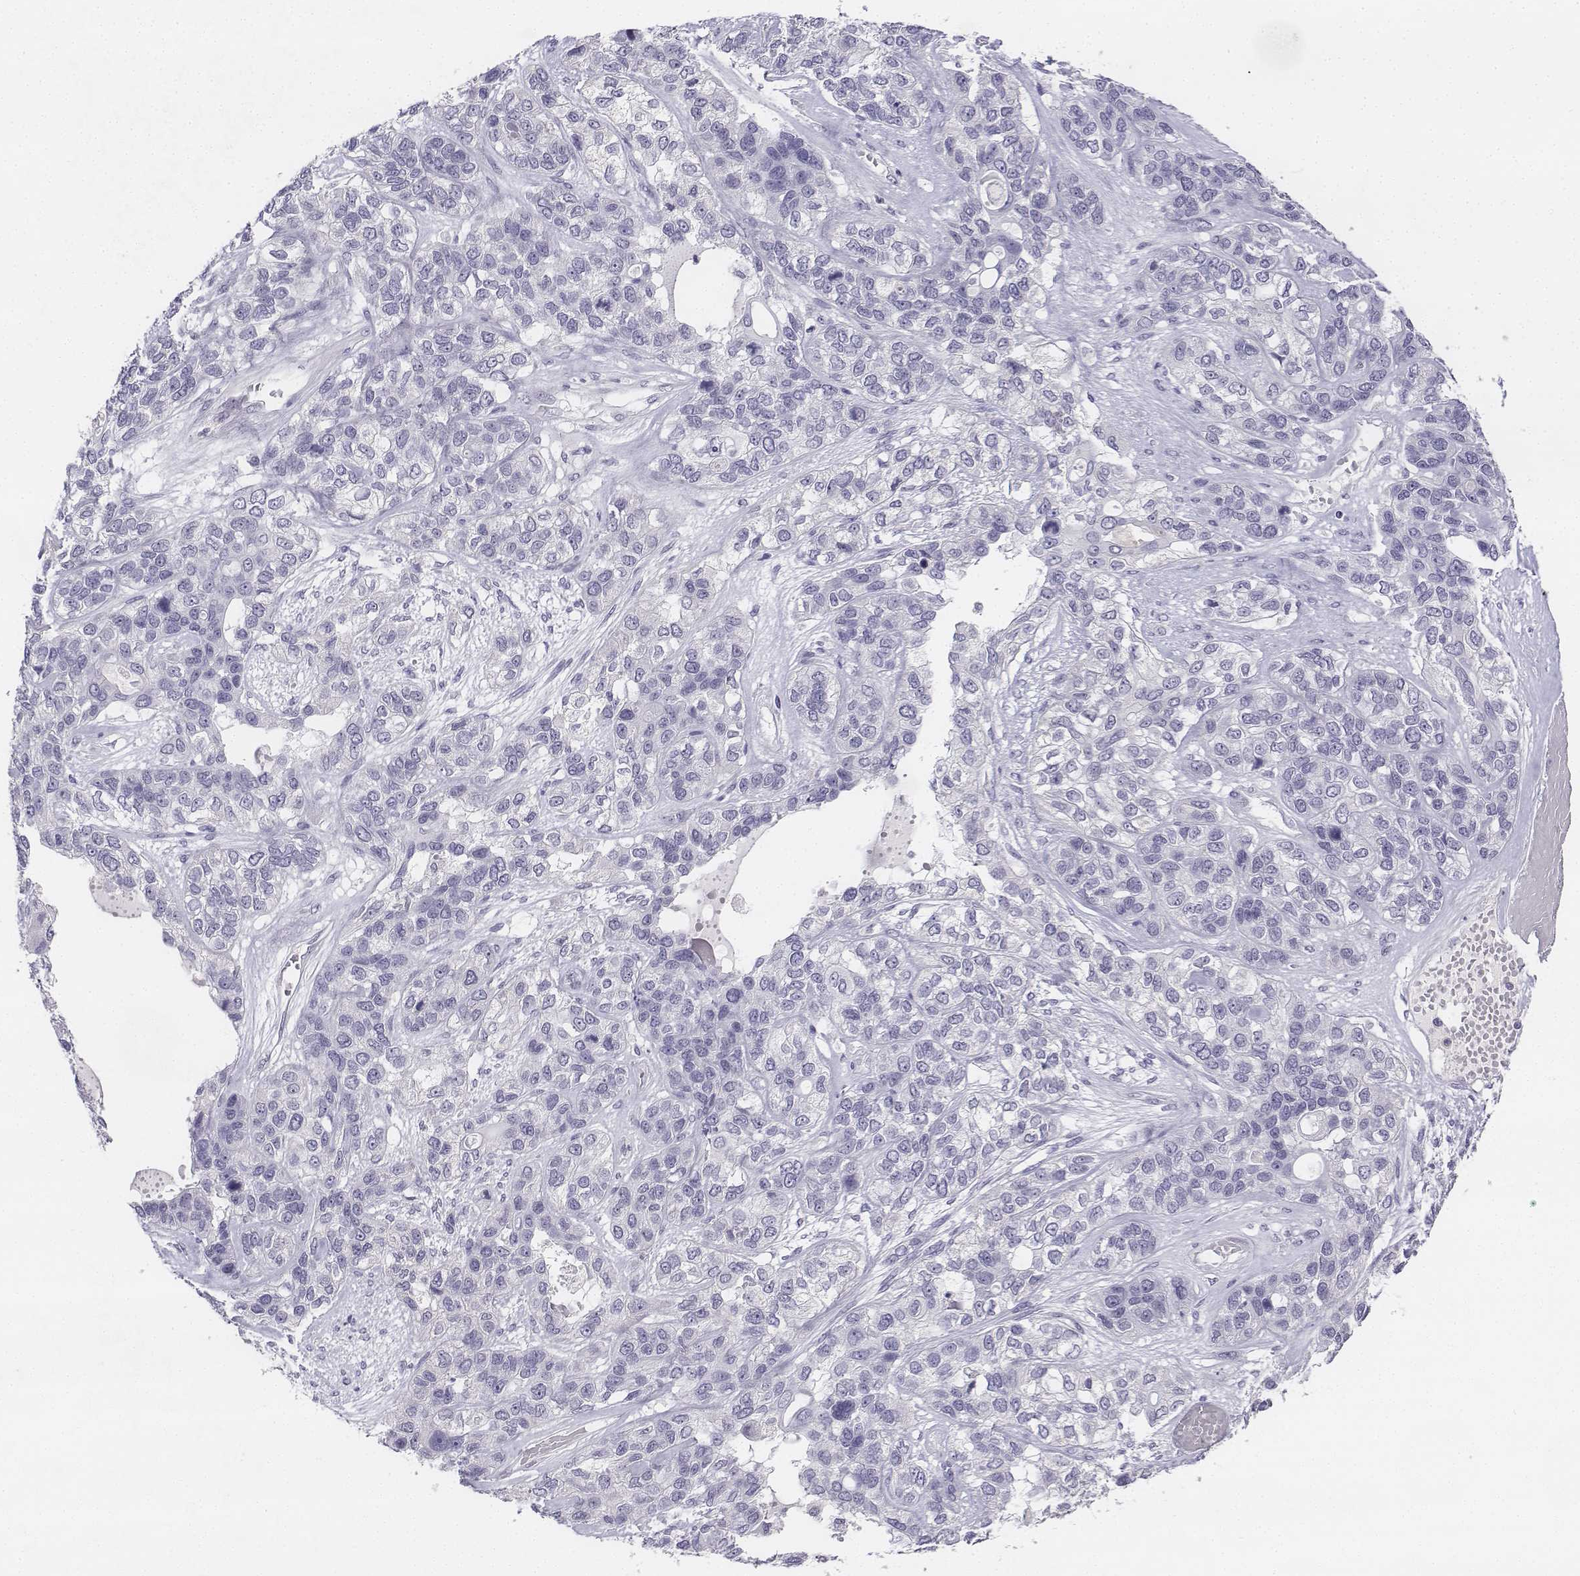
{"staining": {"intensity": "negative", "quantity": "none", "location": "none"}, "tissue": "lung cancer", "cell_type": "Tumor cells", "image_type": "cancer", "snomed": [{"axis": "morphology", "description": "Squamous cell carcinoma, NOS"}, {"axis": "topography", "description": "Lung"}], "caption": "DAB (3,3'-diaminobenzidine) immunohistochemical staining of human squamous cell carcinoma (lung) reveals no significant positivity in tumor cells.", "gene": "UCN2", "patient": {"sex": "female", "age": 70}}